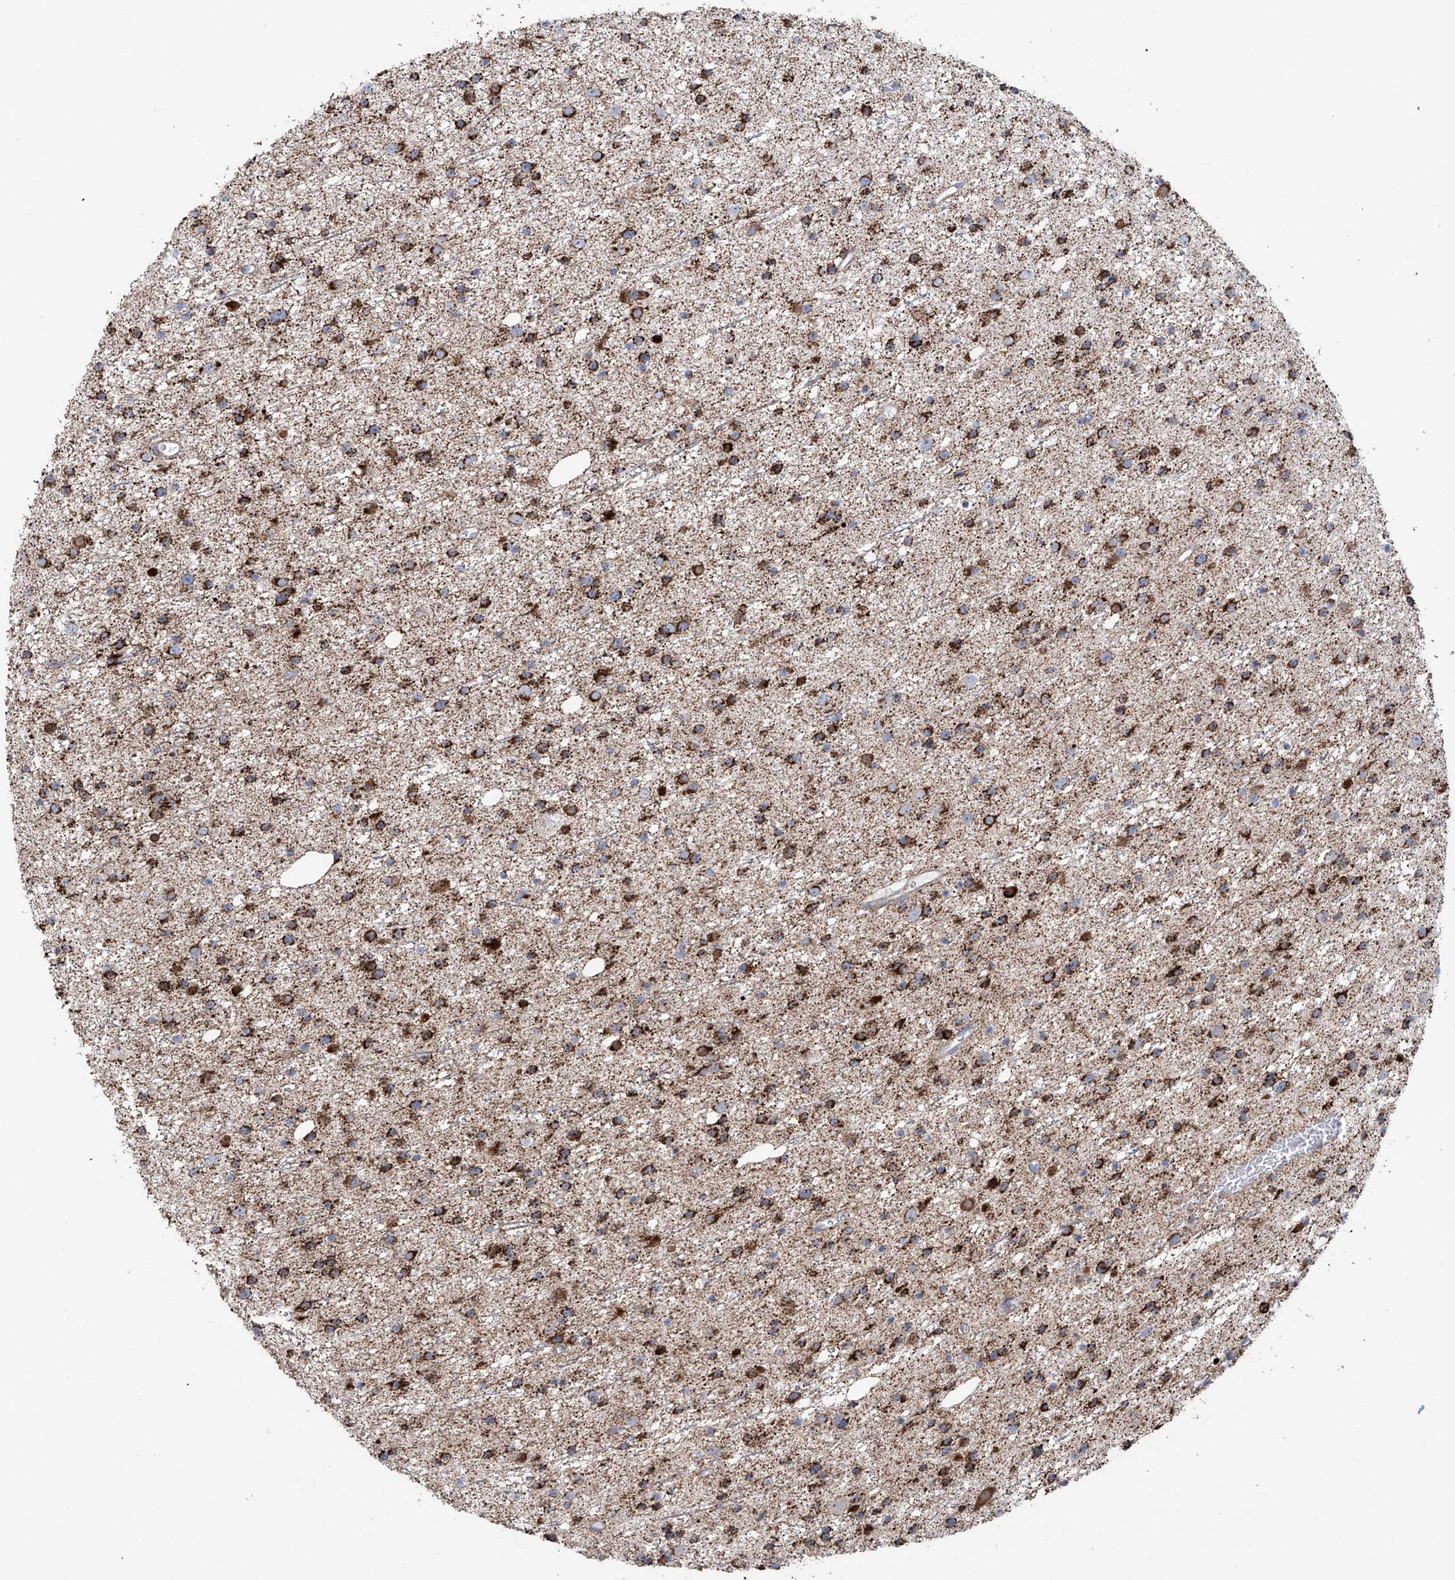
{"staining": {"intensity": "strong", "quantity": ">75%", "location": "cytoplasmic/membranous"}, "tissue": "glioma", "cell_type": "Tumor cells", "image_type": "cancer", "snomed": [{"axis": "morphology", "description": "Glioma, malignant, Low grade"}, {"axis": "topography", "description": "Cerebral cortex"}], "caption": "Immunohistochemistry (IHC) (DAB) staining of human malignant glioma (low-grade) reveals strong cytoplasmic/membranous protein expression in about >75% of tumor cells. (IHC, brightfield microscopy, high magnification).", "gene": "ALDH6A1", "patient": {"sex": "female", "age": 39}}